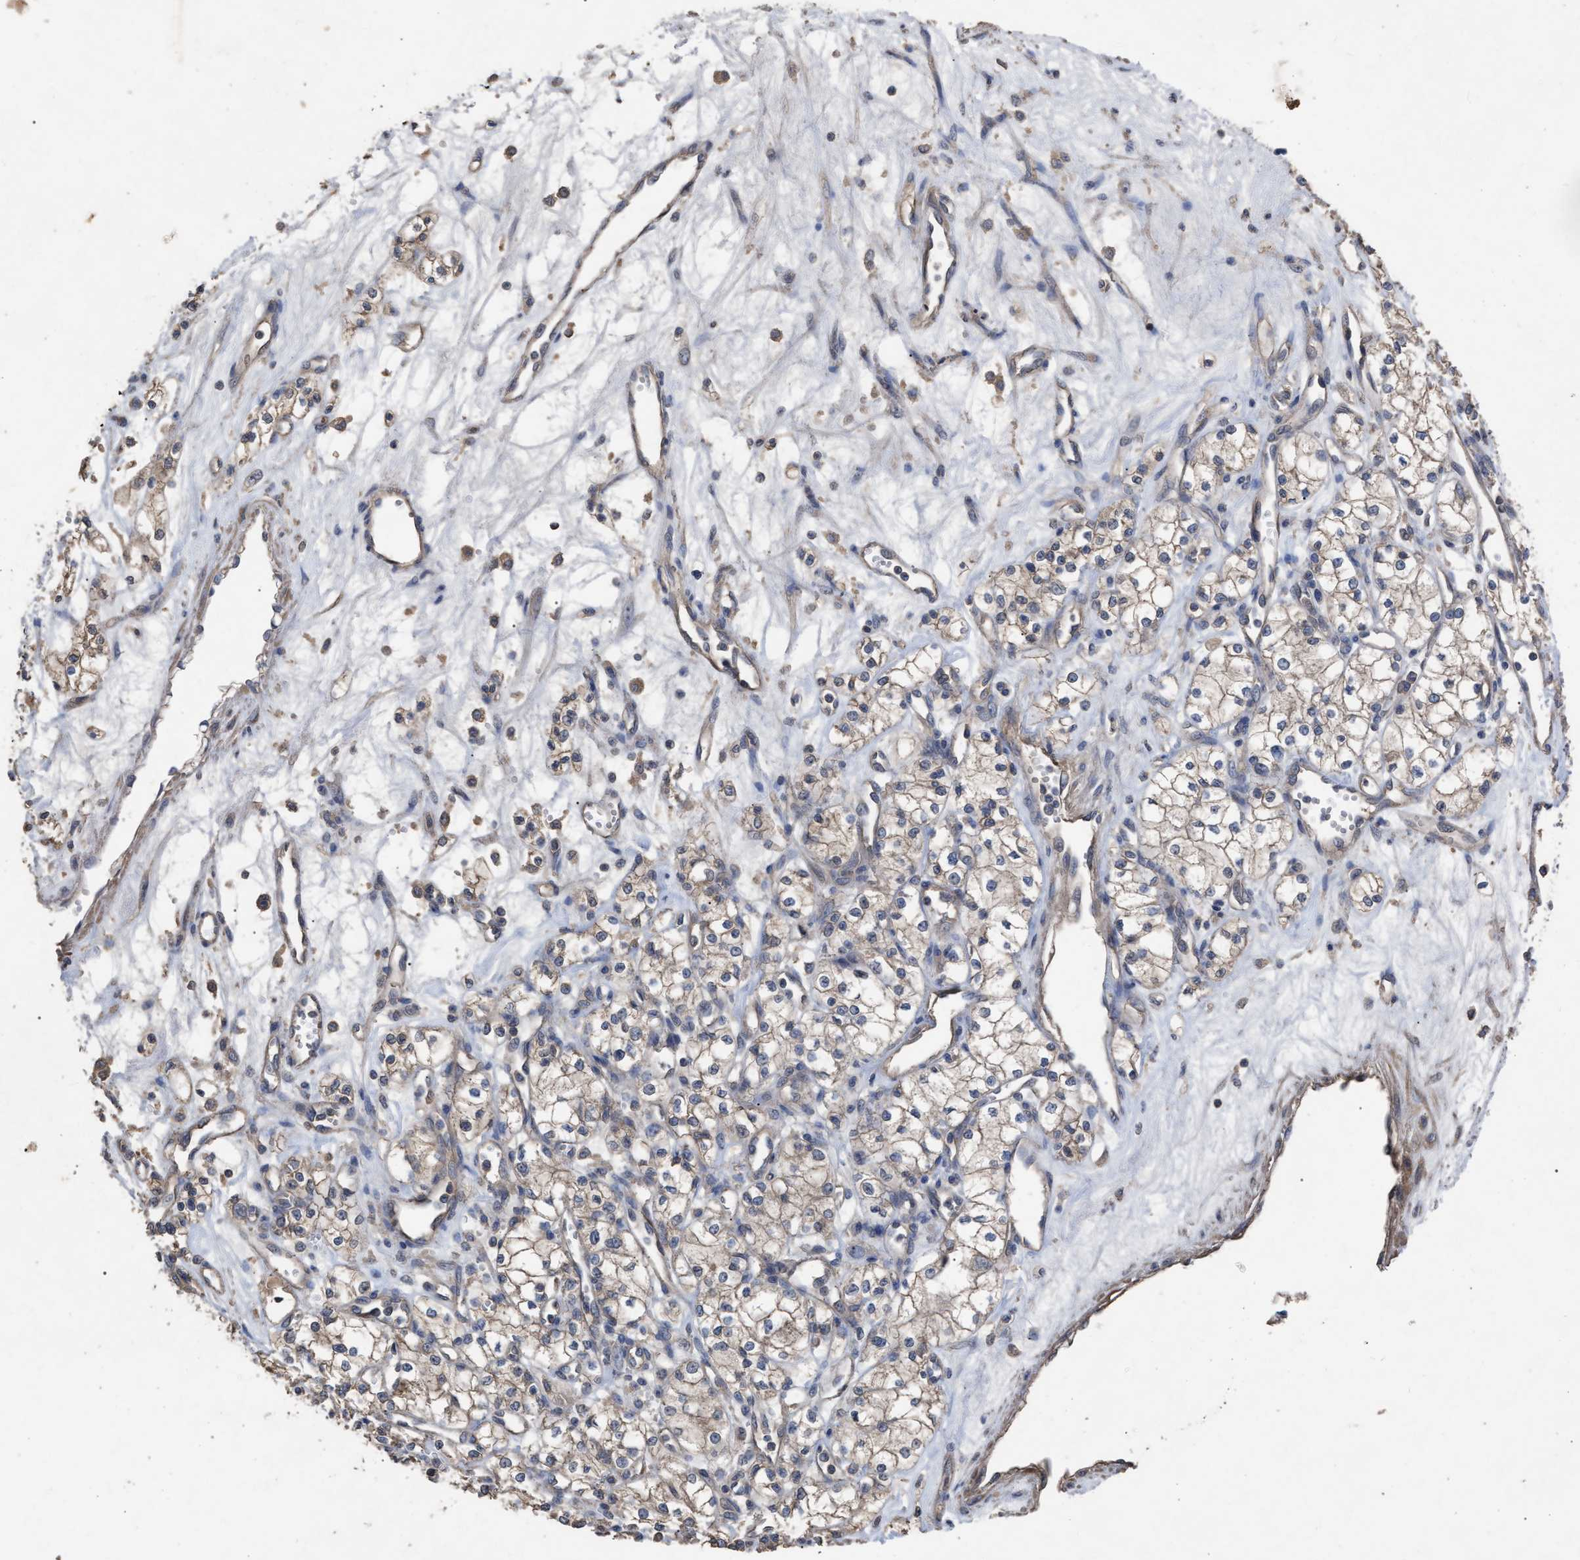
{"staining": {"intensity": "weak", "quantity": ">75%", "location": "cytoplasmic/membranous"}, "tissue": "renal cancer", "cell_type": "Tumor cells", "image_type": "cancer", "snomed": [{"axis": "morphology", "description": "Adenocarcinoma, NOS"}, {"axis": "topography", "description": "Kidney"}], "caption": "Tumor cells show low levels of weak cytoplasmic/membranous staining in approximately >75% of cells in renal cancer (adenocarcinoma). (DAB IHC, brown staining for protein, blue staining for nuclei).", "gene": "BTN2A1", "patient": {"sex": "male", "age": 59}}